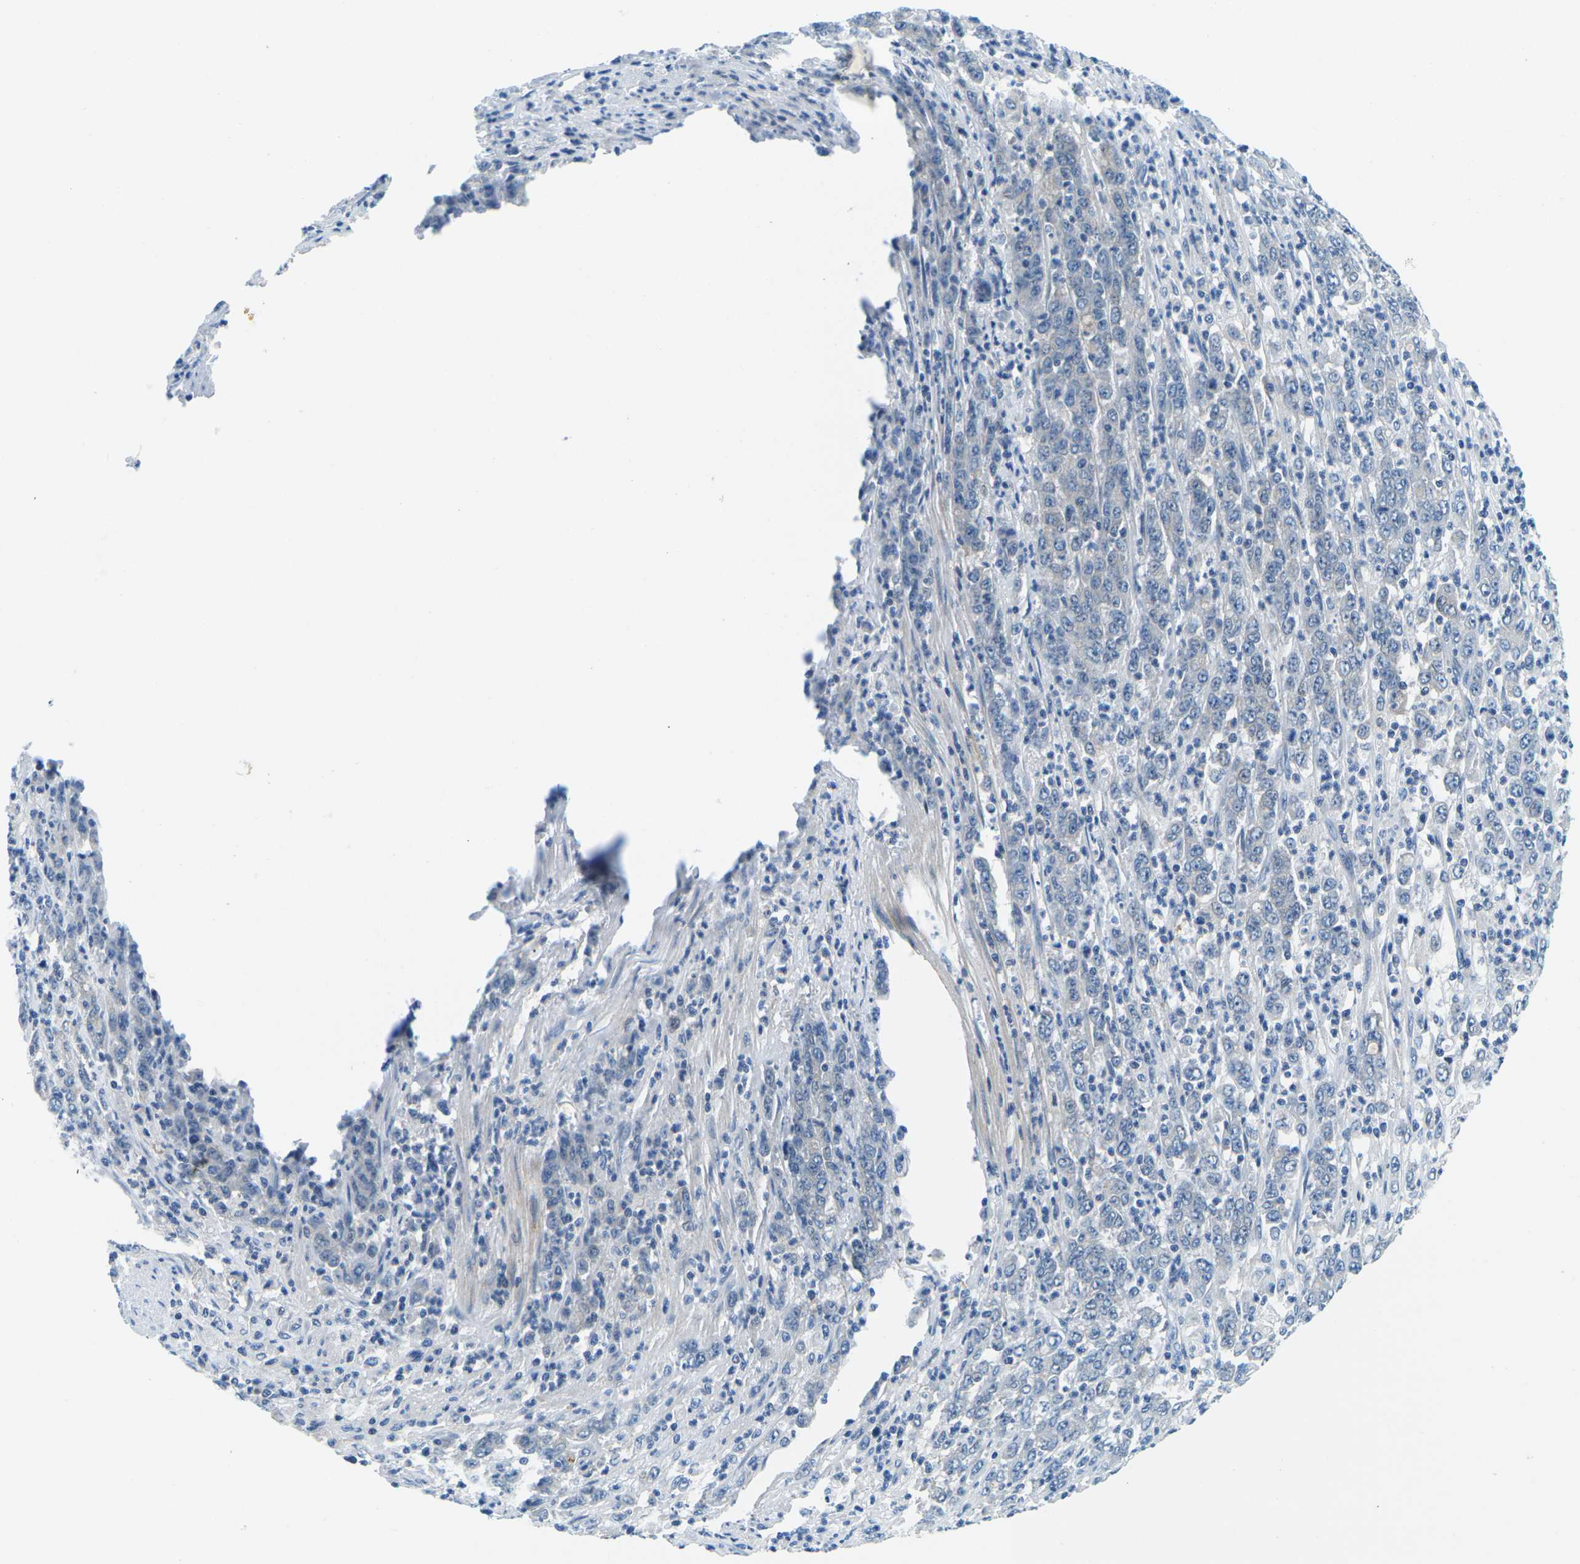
{"staining": {"intensity": "negative", "quantity": "none", "location": "none"}, "tissue": "stomach cancer", "cell_type": "Tumor cells", "image_type": "cancer", "snomed": [{"axis": "morphology", "description": "Adenocarcinoma, NOS"}, {"axis": "topography", "description": "Stomach, lower"}], "caption": "Image shows no protein staining in tumor cells of stomach adenocarcinoma tissue.", "gene": "CFB", "patient": {"sex": "female", "age": 71}}